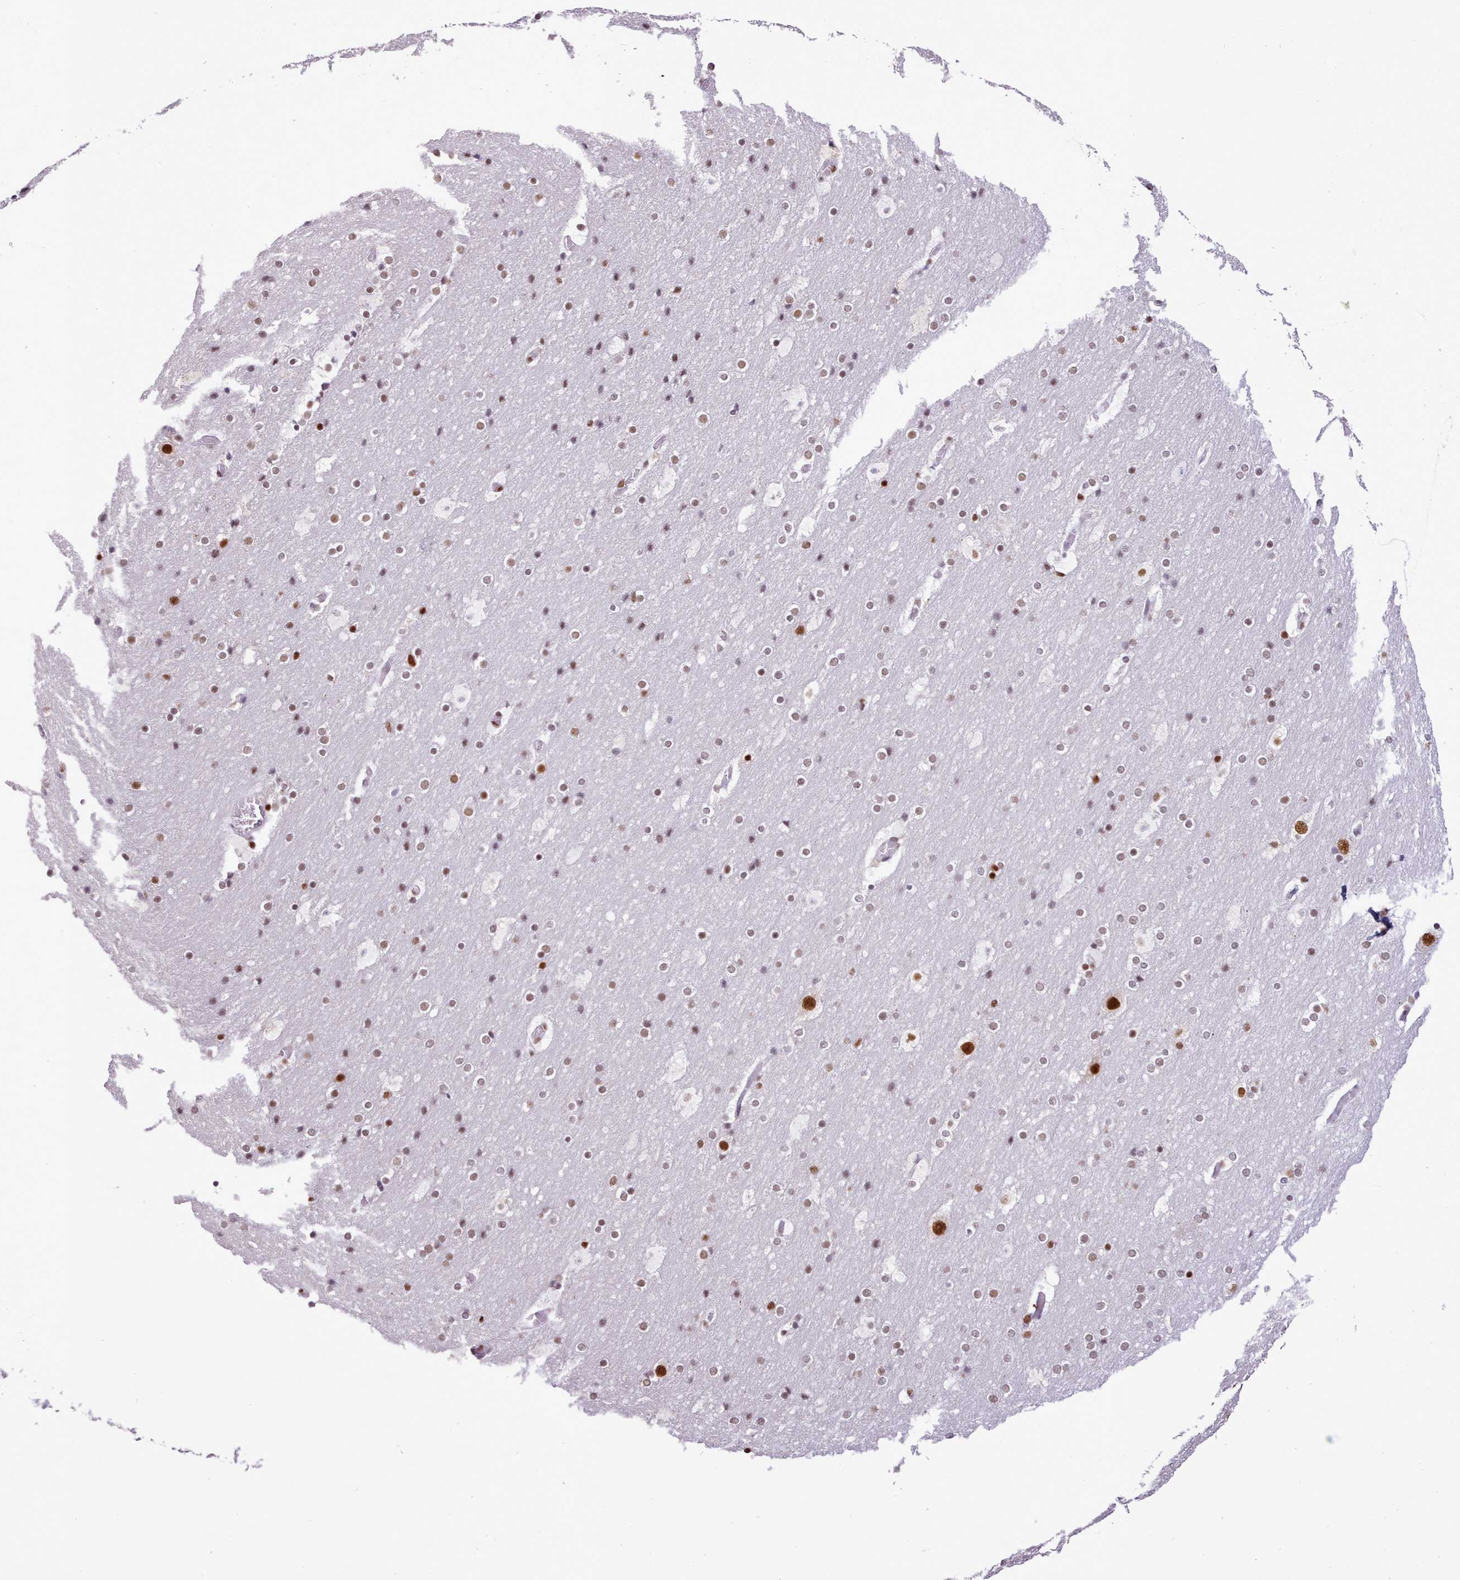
{"staining": {"intensity": "weak", "quantity": "25%-75%", "location": "nuclear"}, "tissue": "cerebral cortex", "cell_type": "Endothelial cells", "image_type": "normal", "snomed": [{"axis": "morphology", "description": "Normal tissue, NOS"}, {"axis": "topography", "description": "Cerebral cortex"}], "caption": "Approximately 25%-75% of endothelial cells in unremarkable human cerebral cortex exhibit weak nuclear protein staining as visualized by brown immunohistochemical staining.", "gene": "TAF15", "patient": {"sex": "male", "age": 57}}